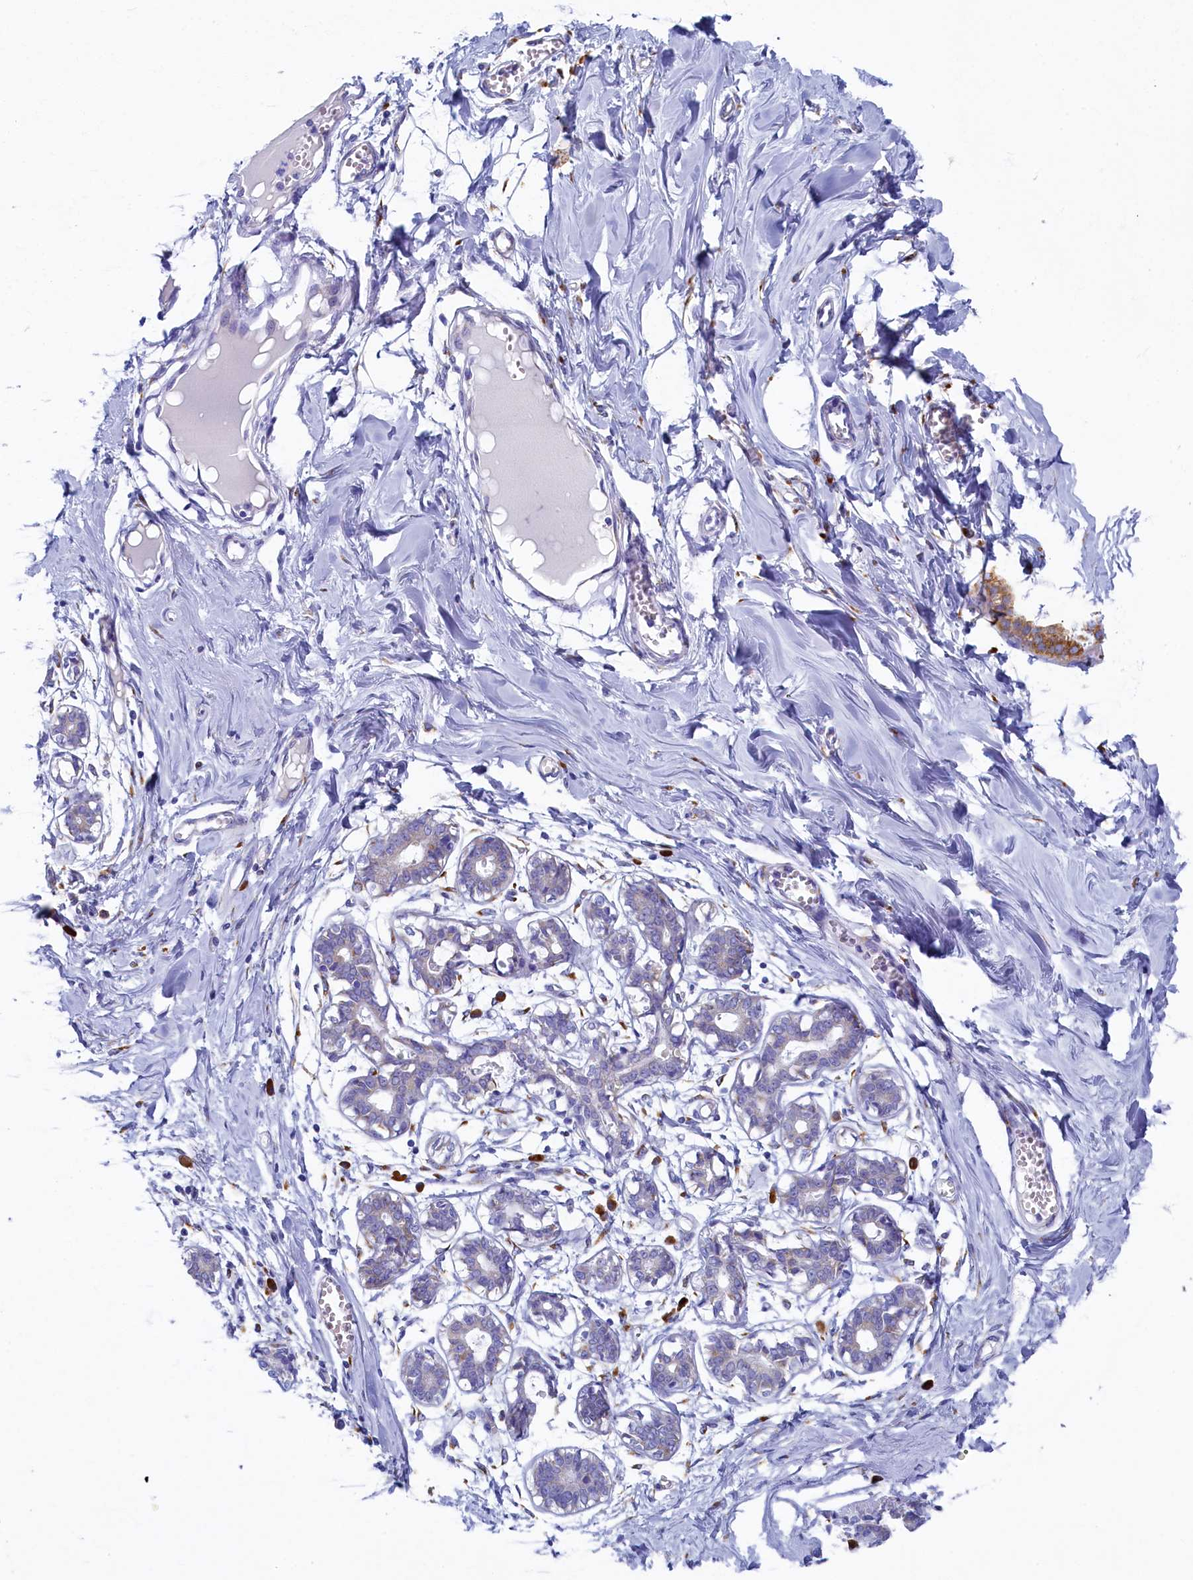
{"staining": {"intensity": "negative", "quantity": "none", "location": "none"}, "tissue": "breast", "cell_type": "Adipocytes", "image_type": "normal", "snomed": [{"axis": "morphology", "description": "Normal tissue, NOS"}, {"axis": "topography", "description": "Breast"}], "caption": "Immunohistochemistry (IHC) photomicrograph of benign human breast stained for a protein (brown), which demonstrates no expression in adipocytes.", "gene": "TMEM18", "patient": {"sex": "female", "age": 27}}